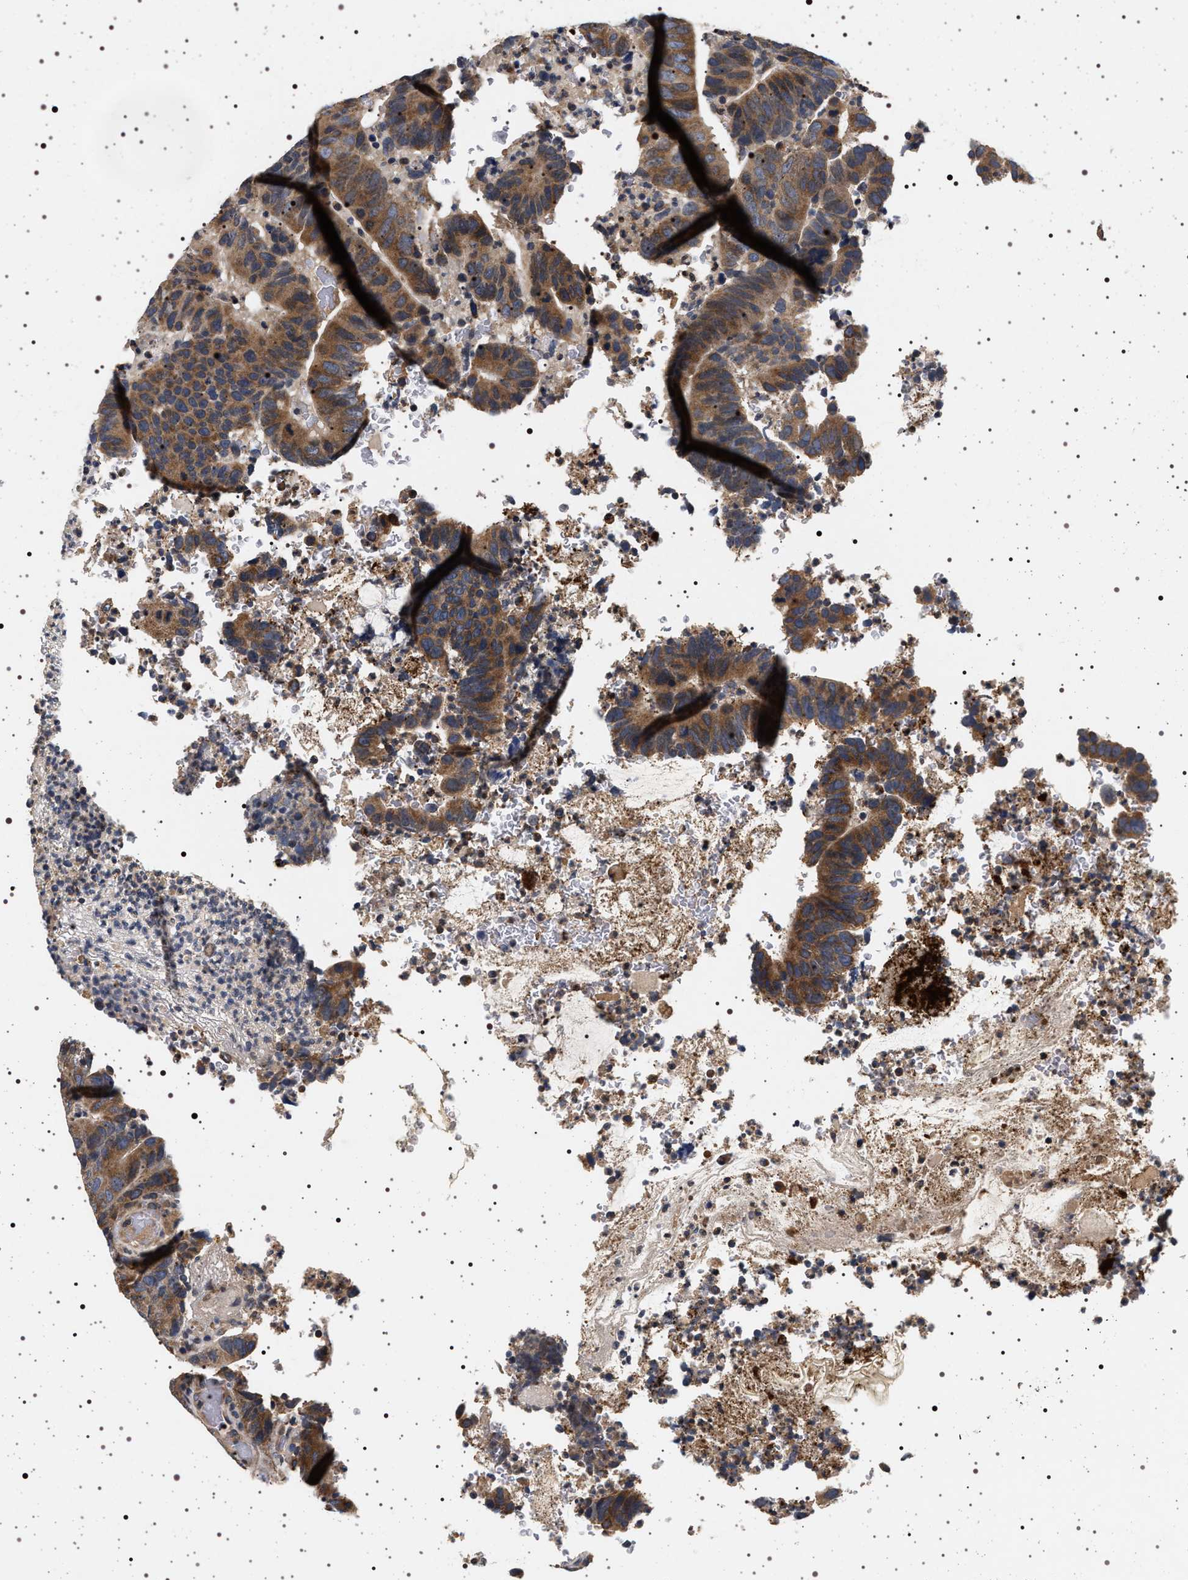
{"staining": {"intensity": "moderate", "quantity": ">75%", "location": "cytoplasmic/membranous"}, "tissue": "colorectal cancer", "cell_type": "Tumor cells", "image_type": "cancer", "snomed": [{"axis": "morphology", "description": "Adenocarcinoma, NOS"}, {"axis": "topography", "description": "Colon"}], "caption": "Immunohistochemical staining of colorectal adenocarcinoma demonstrates medium levels of moderate cytoplasmic/membranous staining in about >75% of tumor cells.", "gene": "DCBLD2", "patient": {"sex": "male", "age": 56}}